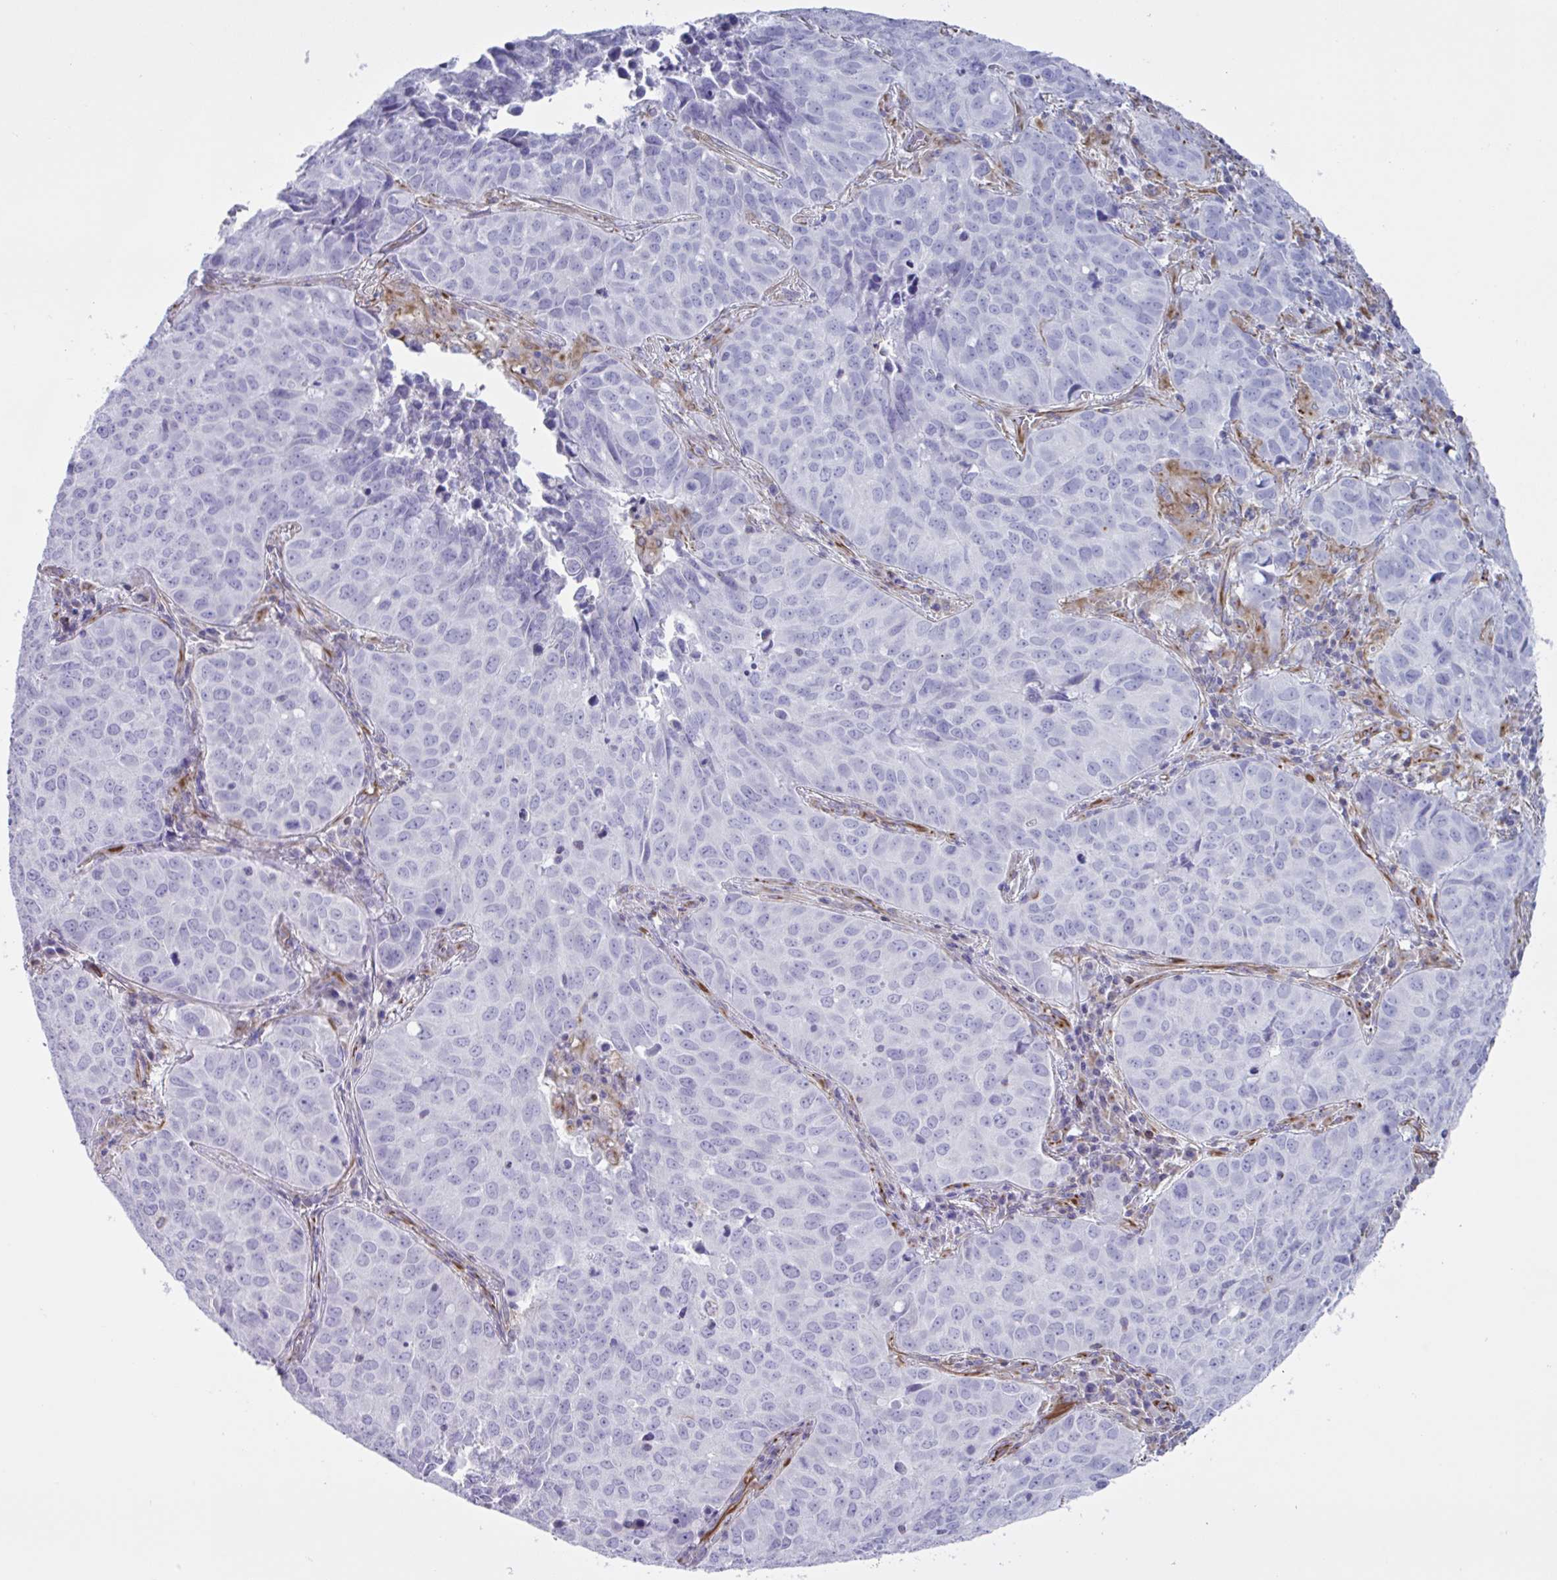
{"staining": {"intensity": "negative", "quantity": "none", "location": "none"}, "tissue": "lung cancer", "cell_type": "Tumor cells", "image_type": "cancer", "snomed": [{"axis": "morphology", "description": "Adenocarcinoma, NOS"}, {"axis": "topography", "description": "Lung"}], "caption": "A high-resolution micrograph shows IHC staining of lung adenocarcinoma, which shows no significant staining in tumor cells.", "gene": "TMEM86B", "patient": {"sex": "female", "age": 50}}